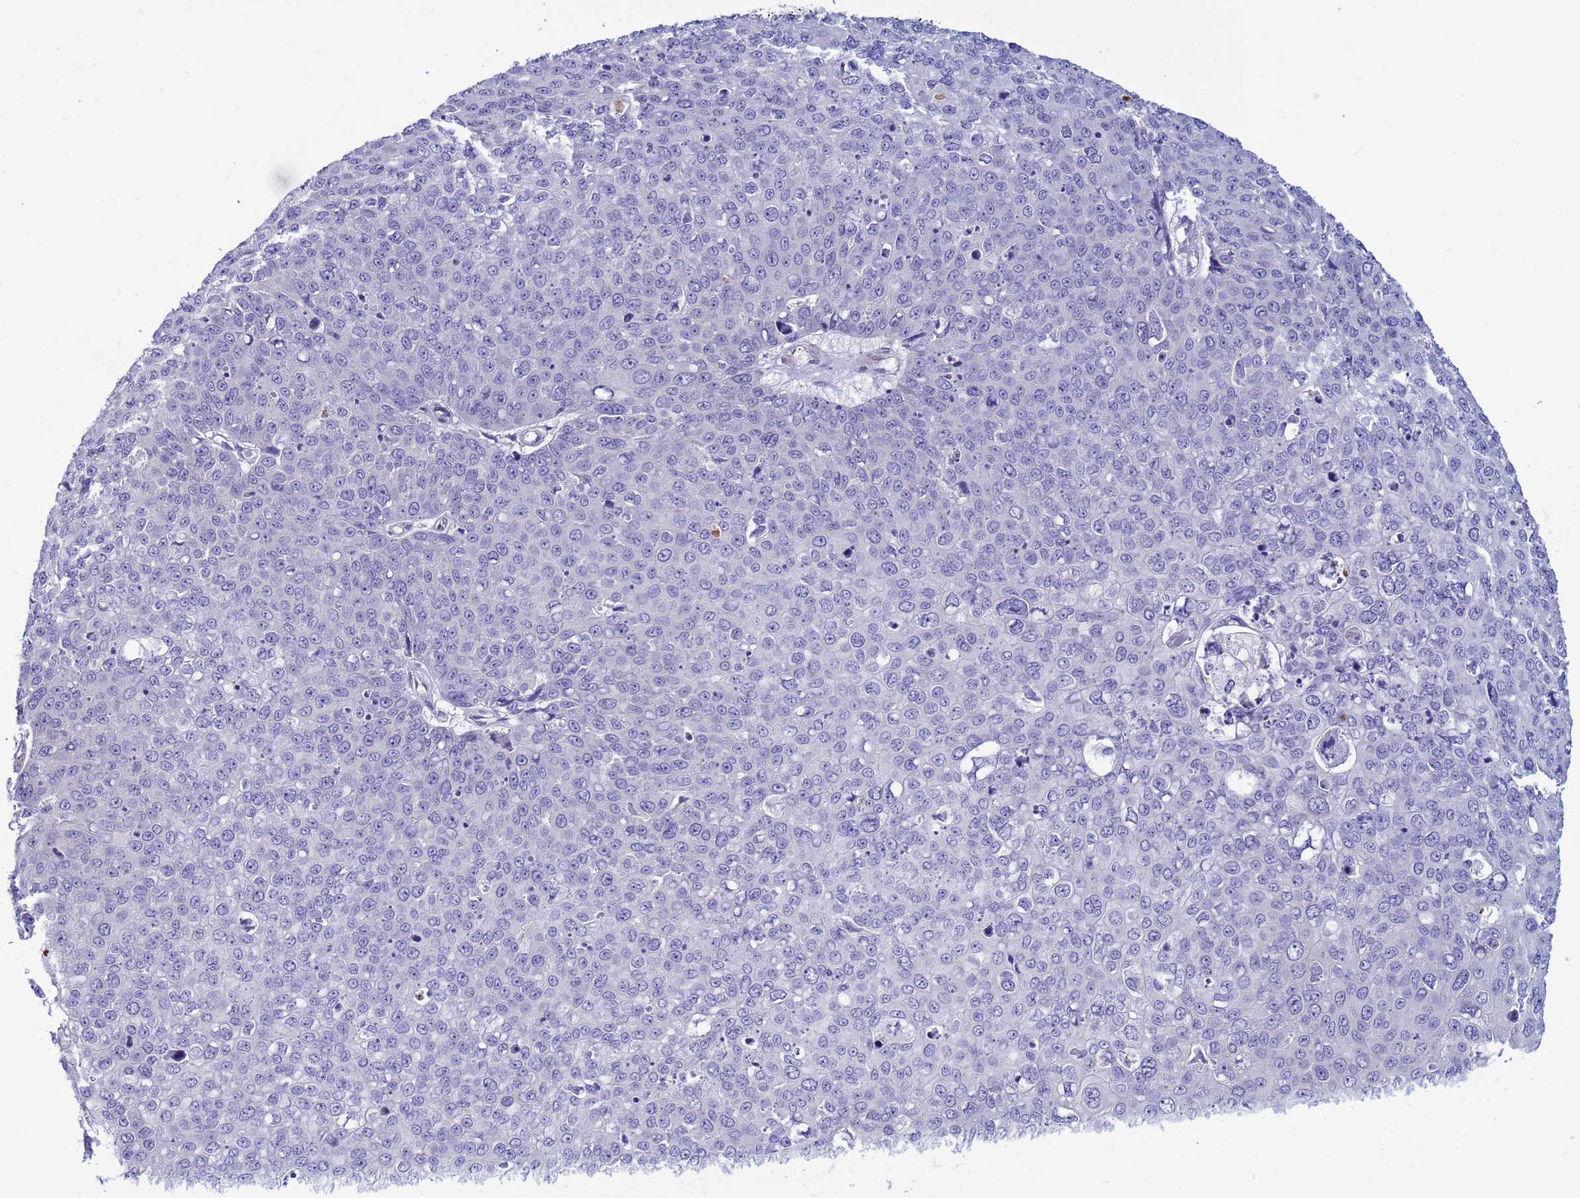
{"staining": {"intensity": "negative", "quantity": "none", "location": "none"}, "tissue": "skin cancer", "cell_type": "Tumor cells", "image_type": "cancer", "snomed": [{"axis": "morphology", "description": "Squamous cell carcinoma, NOS"}, {"axis": "topography", "description": "Skin"}], "caption": "Tumor cells show no significant protein staining in skin cancer (squamous cell carcinoma).", "gene": "TRPC6", "patient": {"sex": "male", "age": 71}}